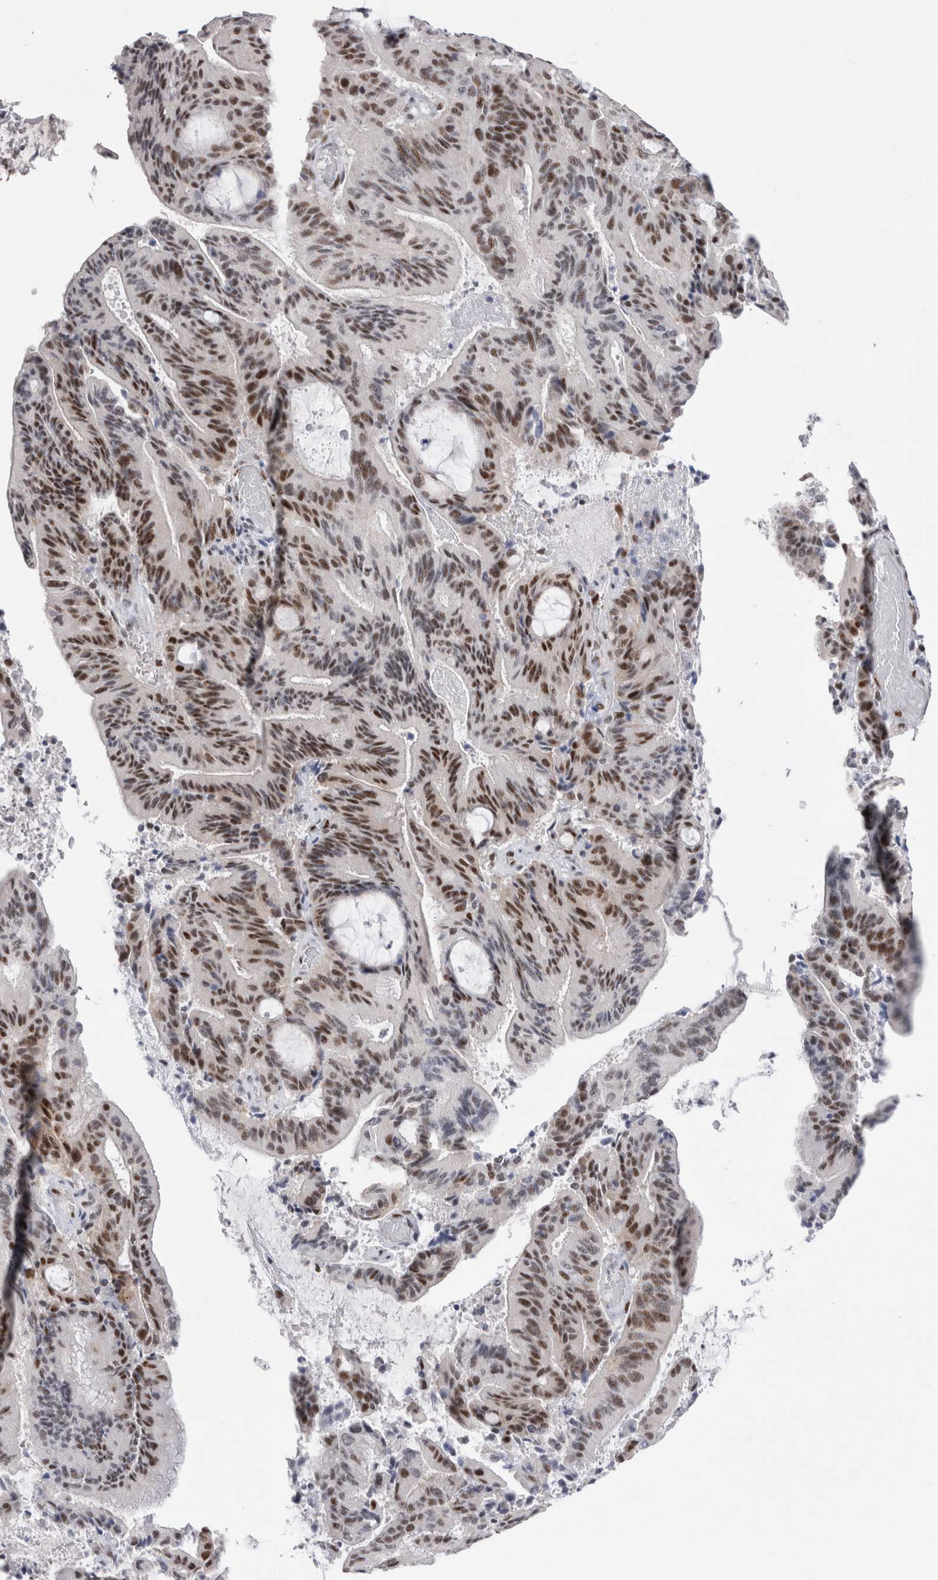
{"staining": {"intensity": "strong", "quantity": ">75%", "location": "nuclear"}, "tissue": "liver cancer", "cell_type": "Tumor cells", "image_type": "cancer", "snomed": [{"axis": "morphology", "description": "Normal tissue, NOS"}, {"axis": "morphology", "description": "Cholangiocarcinoma"}, {"axis": "topography", "description": "Liver"}, {"axis": "topography", "description": "Peripheral nerve tissue"}], "caption": "This photomicrograph displays immunohistochemistry staining of human liver cancer (cholangiocarcinoma), with high strong nuclear staining in approximately >75% of tumor cells.", "gene": "RBM6", "patient": {"sex": "female", "age": 73}}